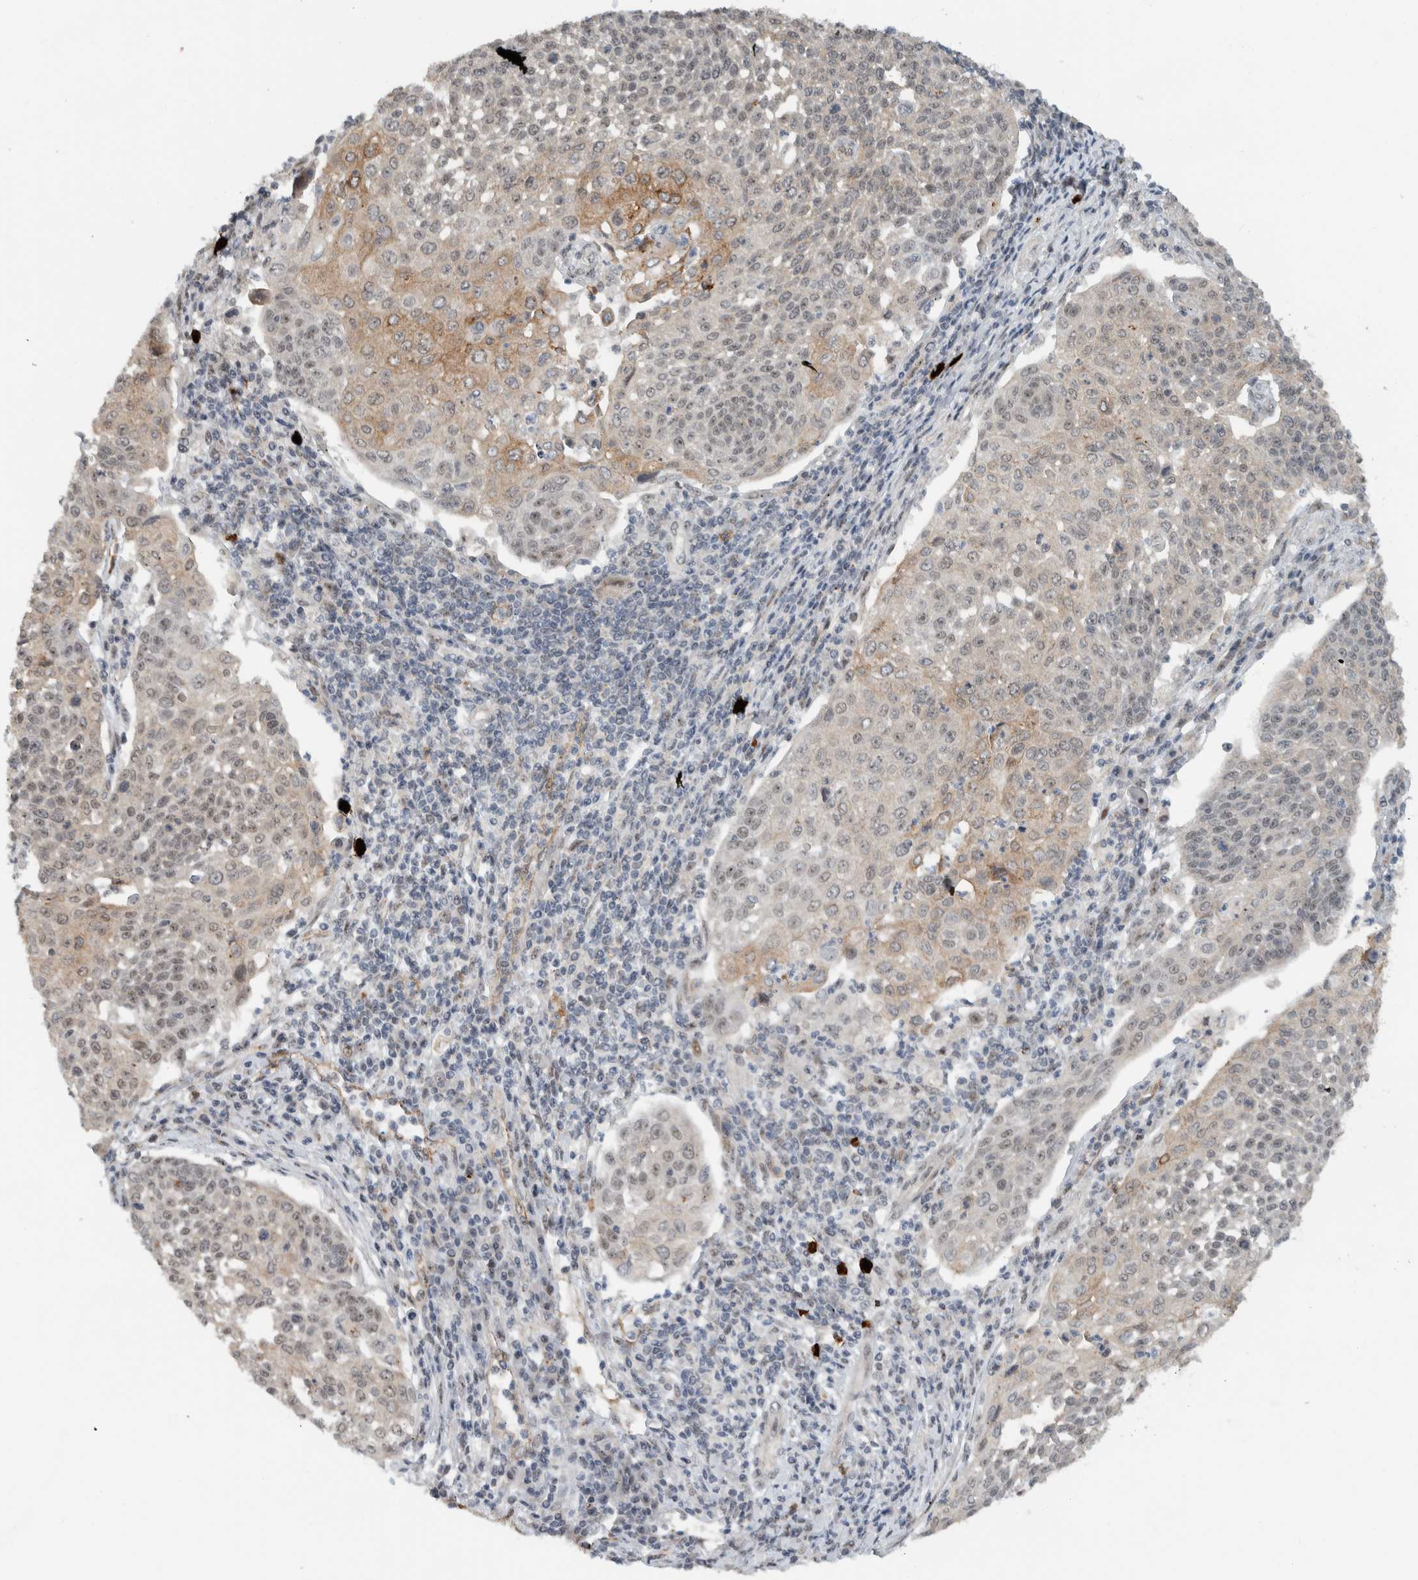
{"staining": {"intensity": "weak", "quantity": ">75%", "location": "cytoplasmic/membranous,nuclear"}, "tissue": "cervical cancer", "cell_type": "Tumor cells", "image_type": "cancer", "snomed": [{"axis": "morphology", "description": "Squamous cell carcinoma, NOS"}, {"axis": "topography", "description": "Cervix"}], "caption": "High-power microscopy captured an IHC image of cervical squamous cell carcinoma, revealing weak cytoplasmic/membranous and nuclear staining in approximately >75% of tumor cells.", "gene": "ZFP91", "patient": {"sex": "female", "age": 34}}